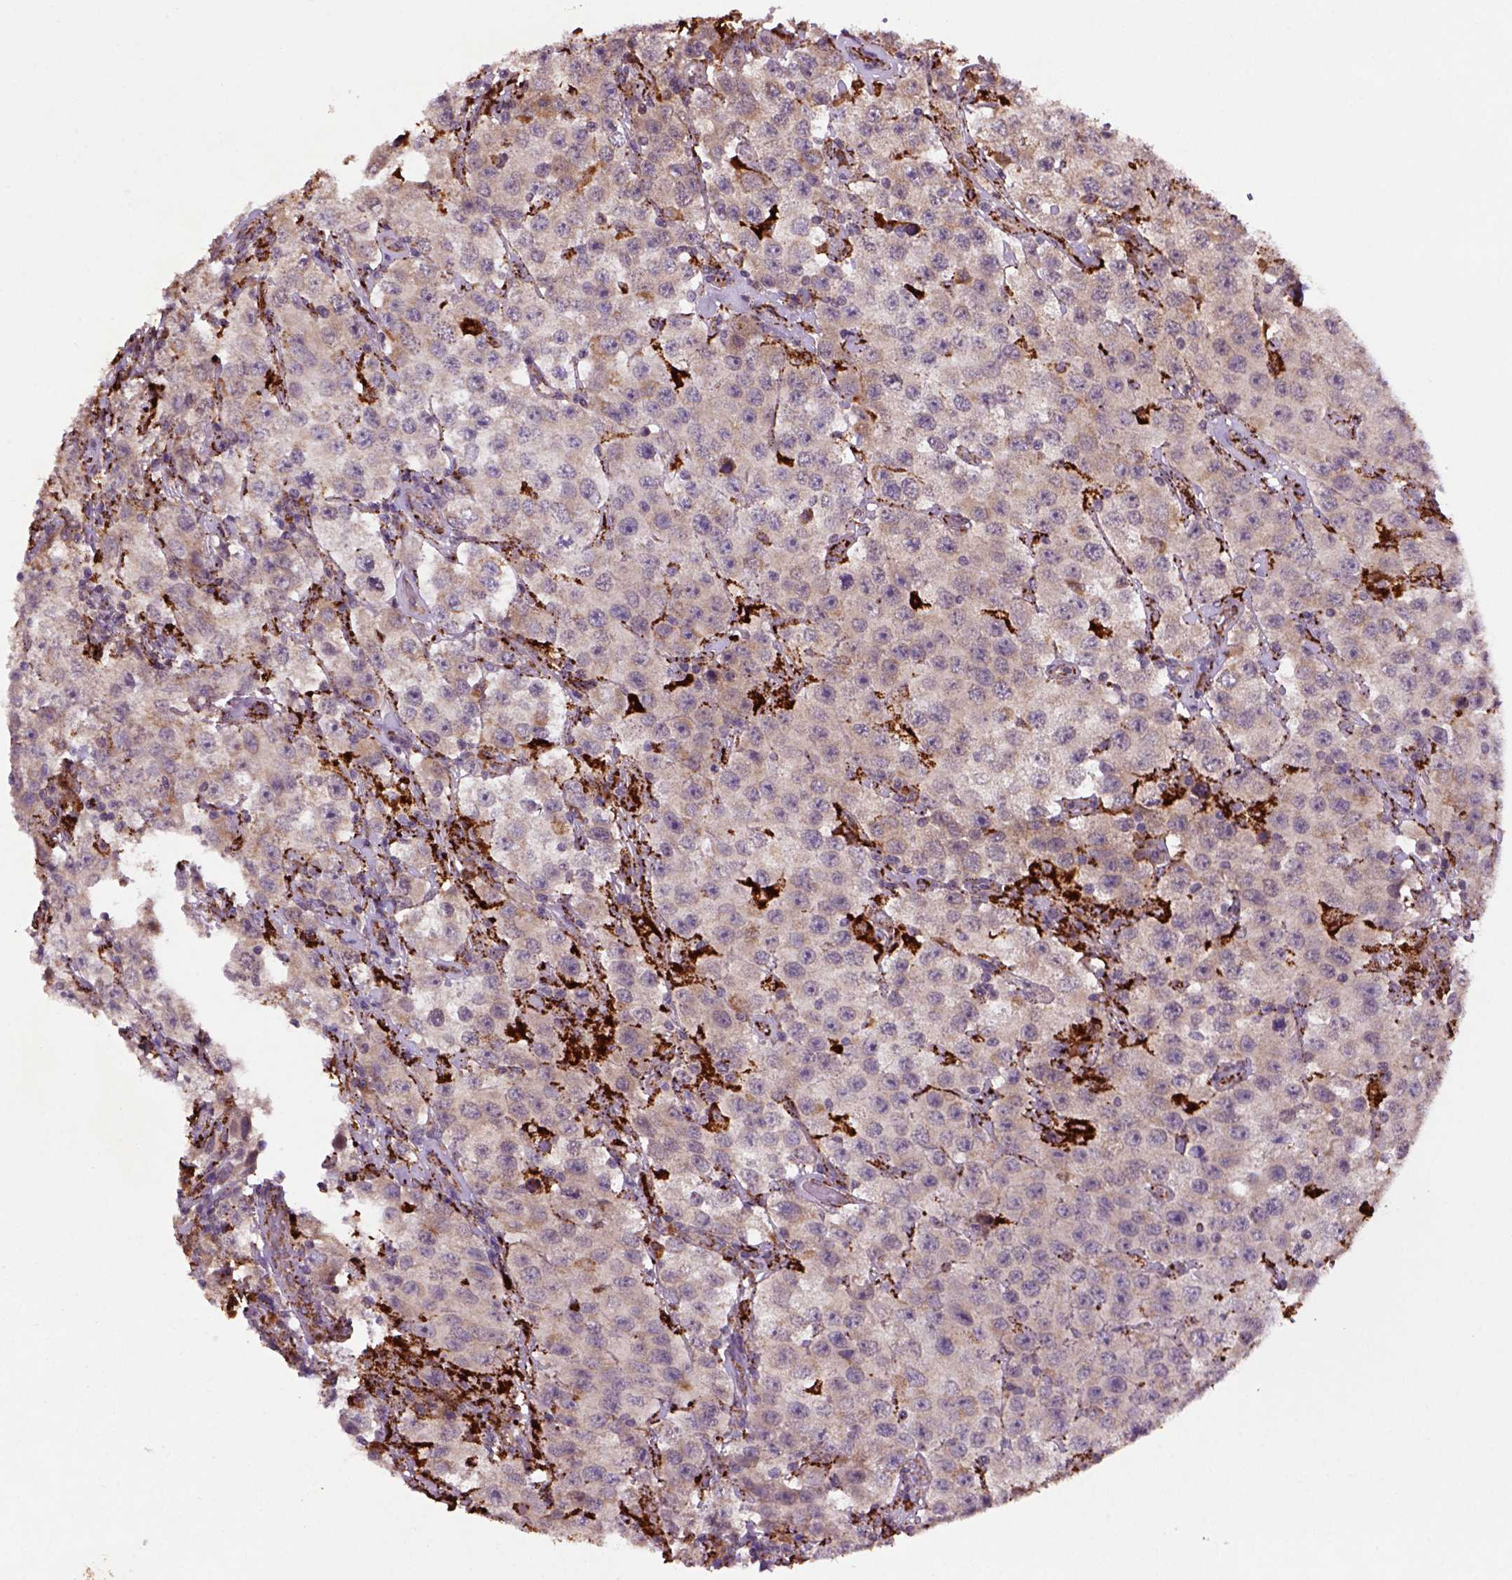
{"staining": {"intensity": "moderate", "quantity": "<25%", "location": "cytoplasmic/membranous"}, "tissue": "testis cancer", "cell_type": "Tumor cells", "image_type": "cancer", "snomed": [{"axis": "morphology", "description": "Seminoma, NOS"}, {"axis": "topography", "description": "Testis"}], "caption": "Testis cancer stained for a protein (brown) shows moderate cytoplasmic/membranous positive staining in approximately <25% of tumor cells.", "gene": "FZD7", "patient": {"sex": "male", "age": 52}}